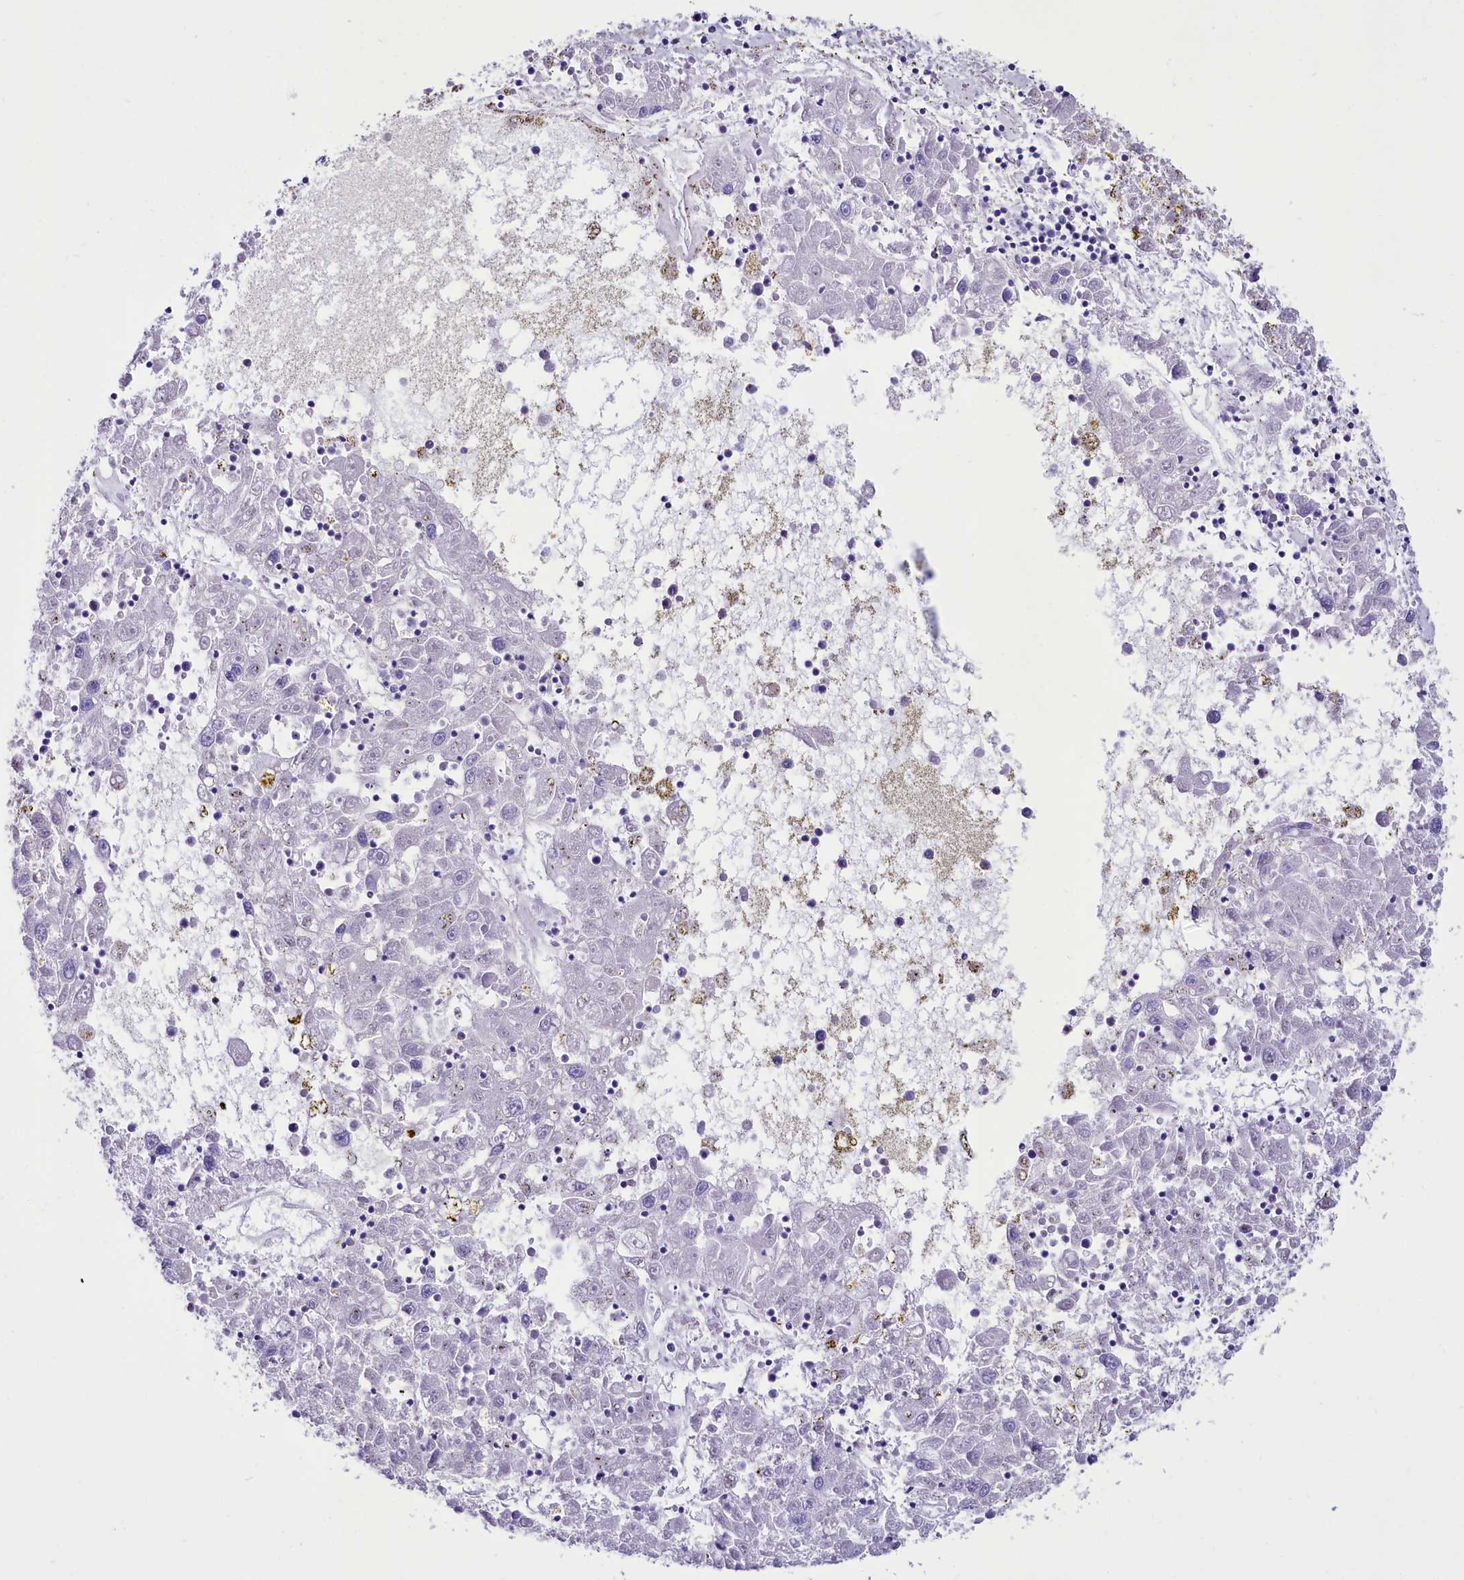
{"staining": {"intensity": "negative", "quantity": "none", "location": "none"}, "tissue": "liver cancer", "cell_type": "Tumor cells", "image_type": "cancer", "snomed": [{"axis": "morphology", "description": "Carcinoma, Hepatocellular, NOS"}, {"axis": "topography", "description": "Liver"}], "caption": "This is an immunohistochemistry (IHC) image of human liver hepatocellular carcinoma. There is no staining in tumor cells.", "gene": "TTC36", "patient": {"sex": "male", "age": 49}}